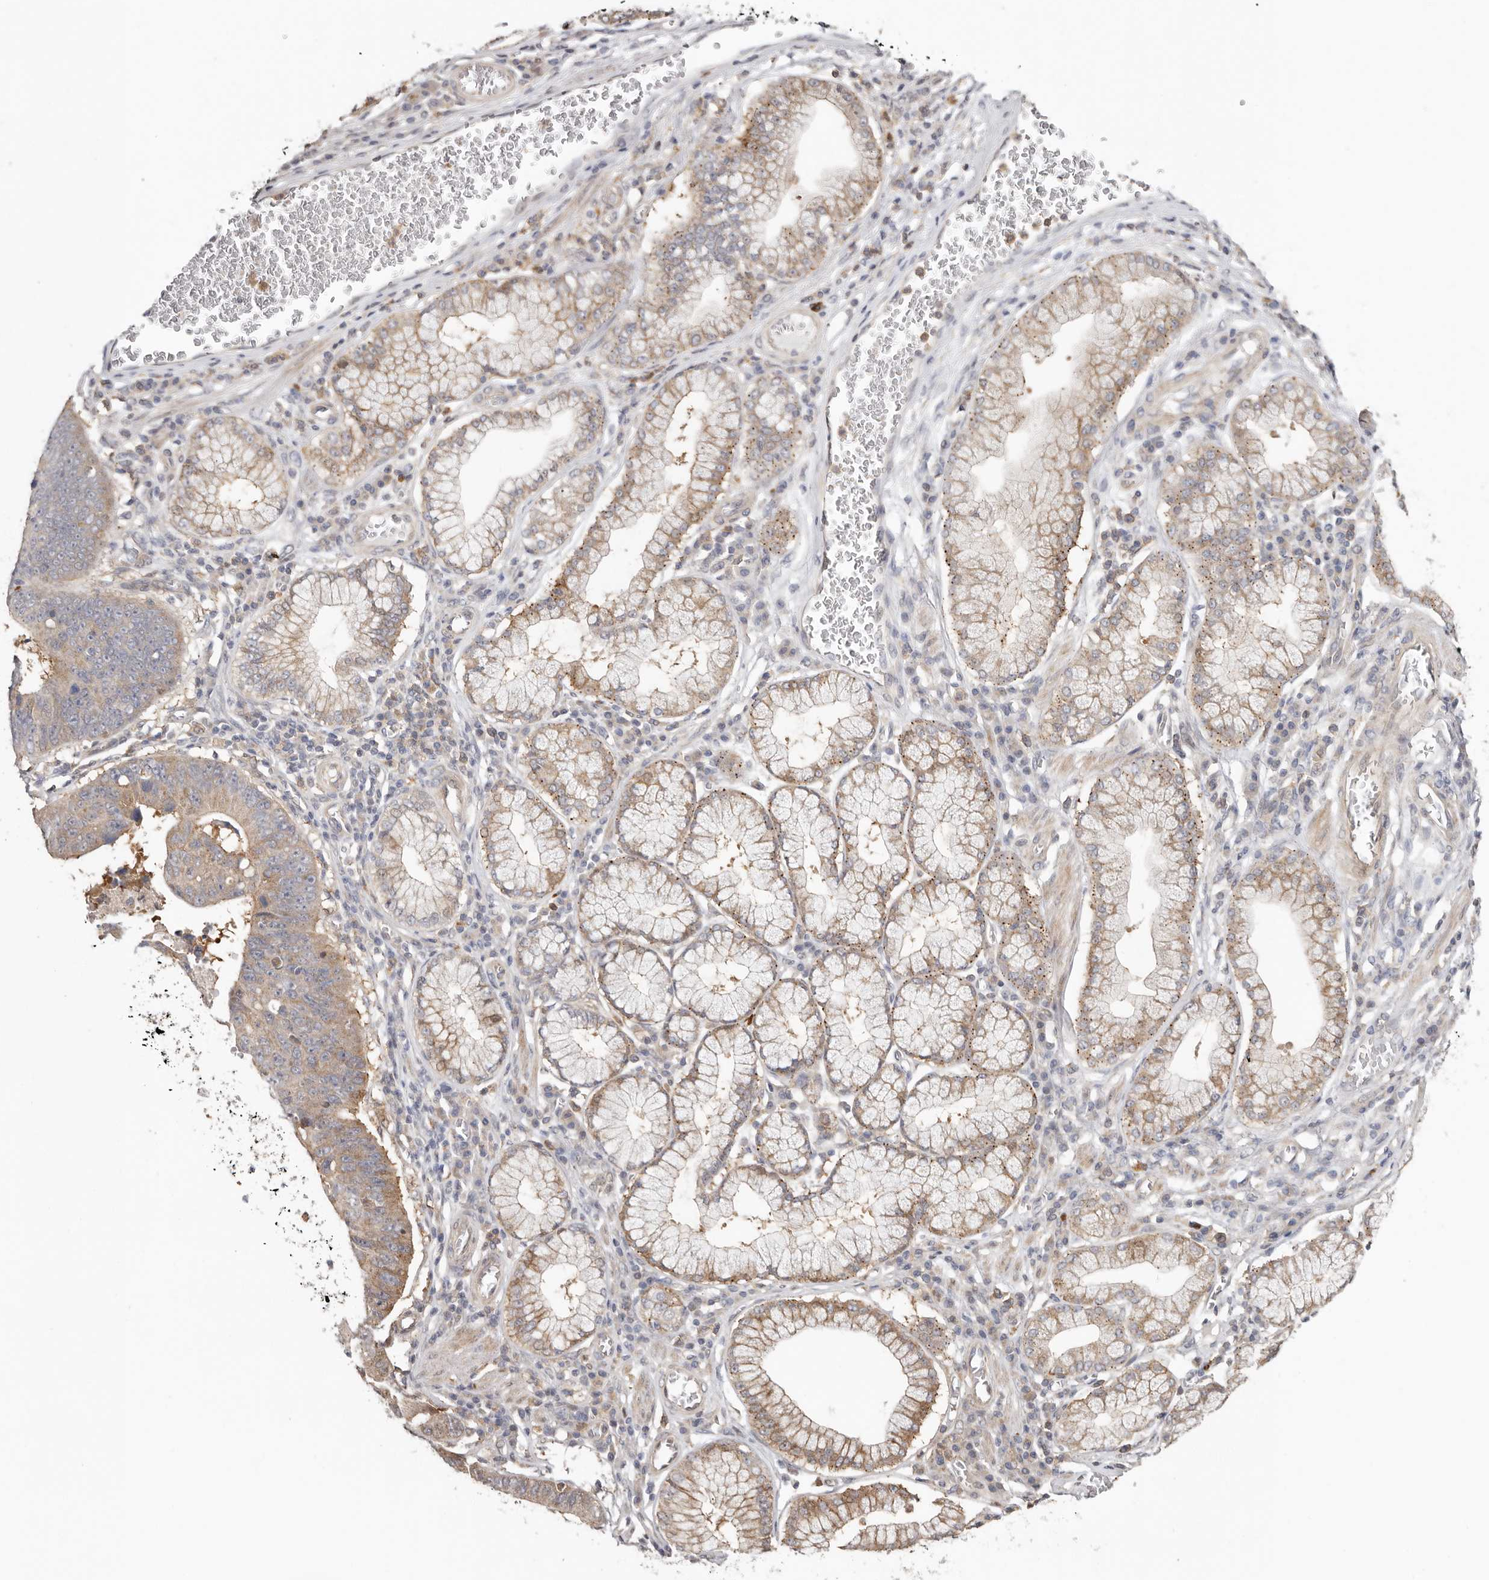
{"staining": {"intensity": "moderate", "quantity": ">75%", "location": "cytoplasmic/membranous"}, "tissue": "stomach cancer", "cell_type": "Tumor cells", "image_type": "cancer", "snomed": [{"axis": "morphology", "description": "Adenocarcinoma, NOS"}, {"axis": "topography", "description": "Stomach"}], "caption": "DAB (3,3'-diaminobenzidine) immunohistochemical staining of human stomach cancer displays moderate cytoplasmic/membranous protein staining in approximately >75% of tumor cells. Using DAB (brown) and hematoxylin (blue) stains, captured at high magnification using brightfield microscopy.", "gene": "MSRB2", "patient": {"sex": "male", "age": 59}}